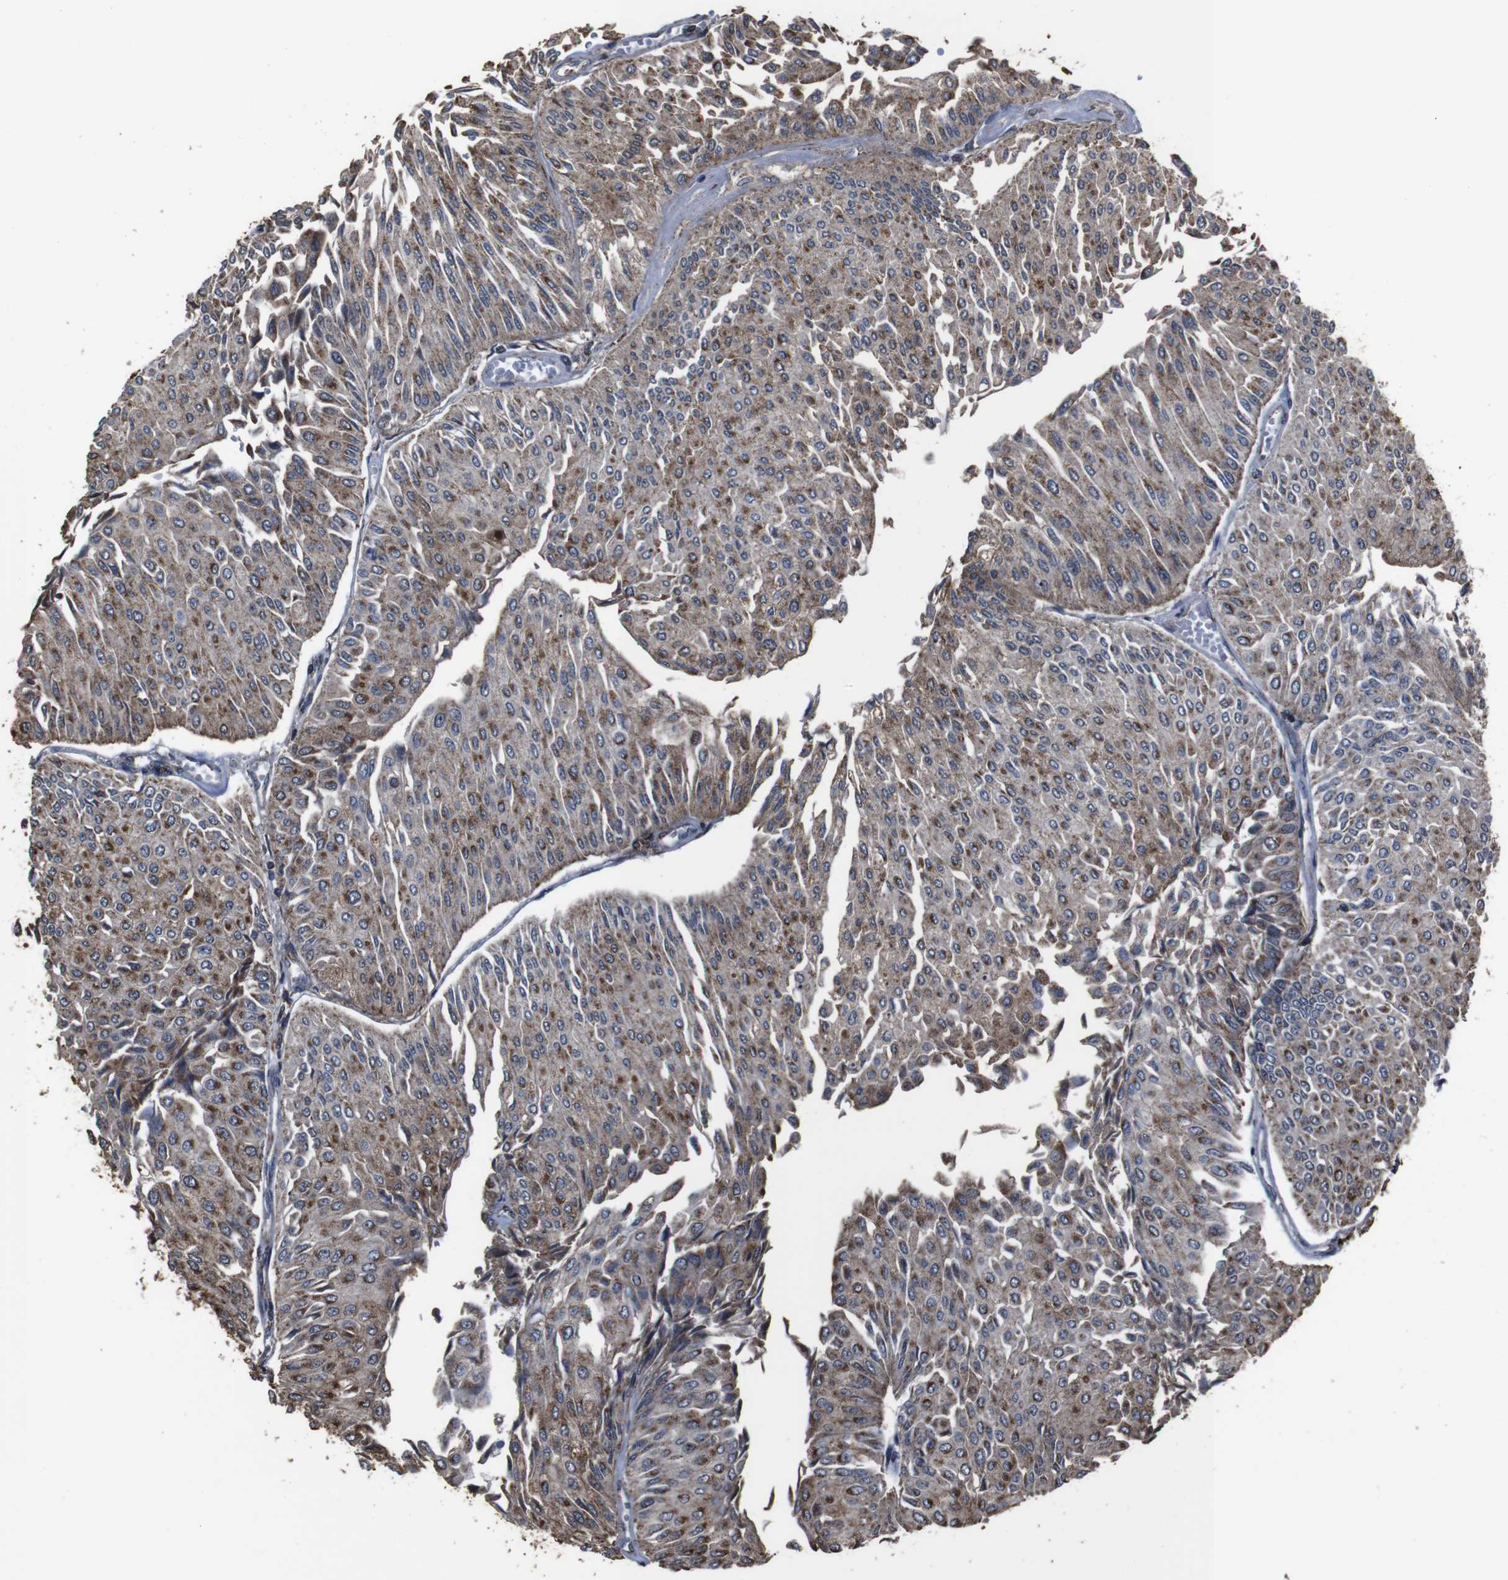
{"staining": {"intensity": "moderate", "quantity": ">75%", "location": "cytoplasmic/membranous"}, "tissue": "urothelial cancer", "cell_type": "Tumor cells", "image_type": "cancer", "snomed": [{"axis": "morphology", "description": "Urothelial carcinoma, Low grade"}, {"axis": "topography", "description": "Urinary bladder"}], "caption": "Immunohistochemical staining of low-grade urothelial carcinoma exhibits moderate cytoplasmic/membranous protein staining in about >75% of tumor cells. (DAB IHC with brightfield microscopy, high magnification).", "gene": "SNN", "patient": {"sex": "male", "age": 67}}